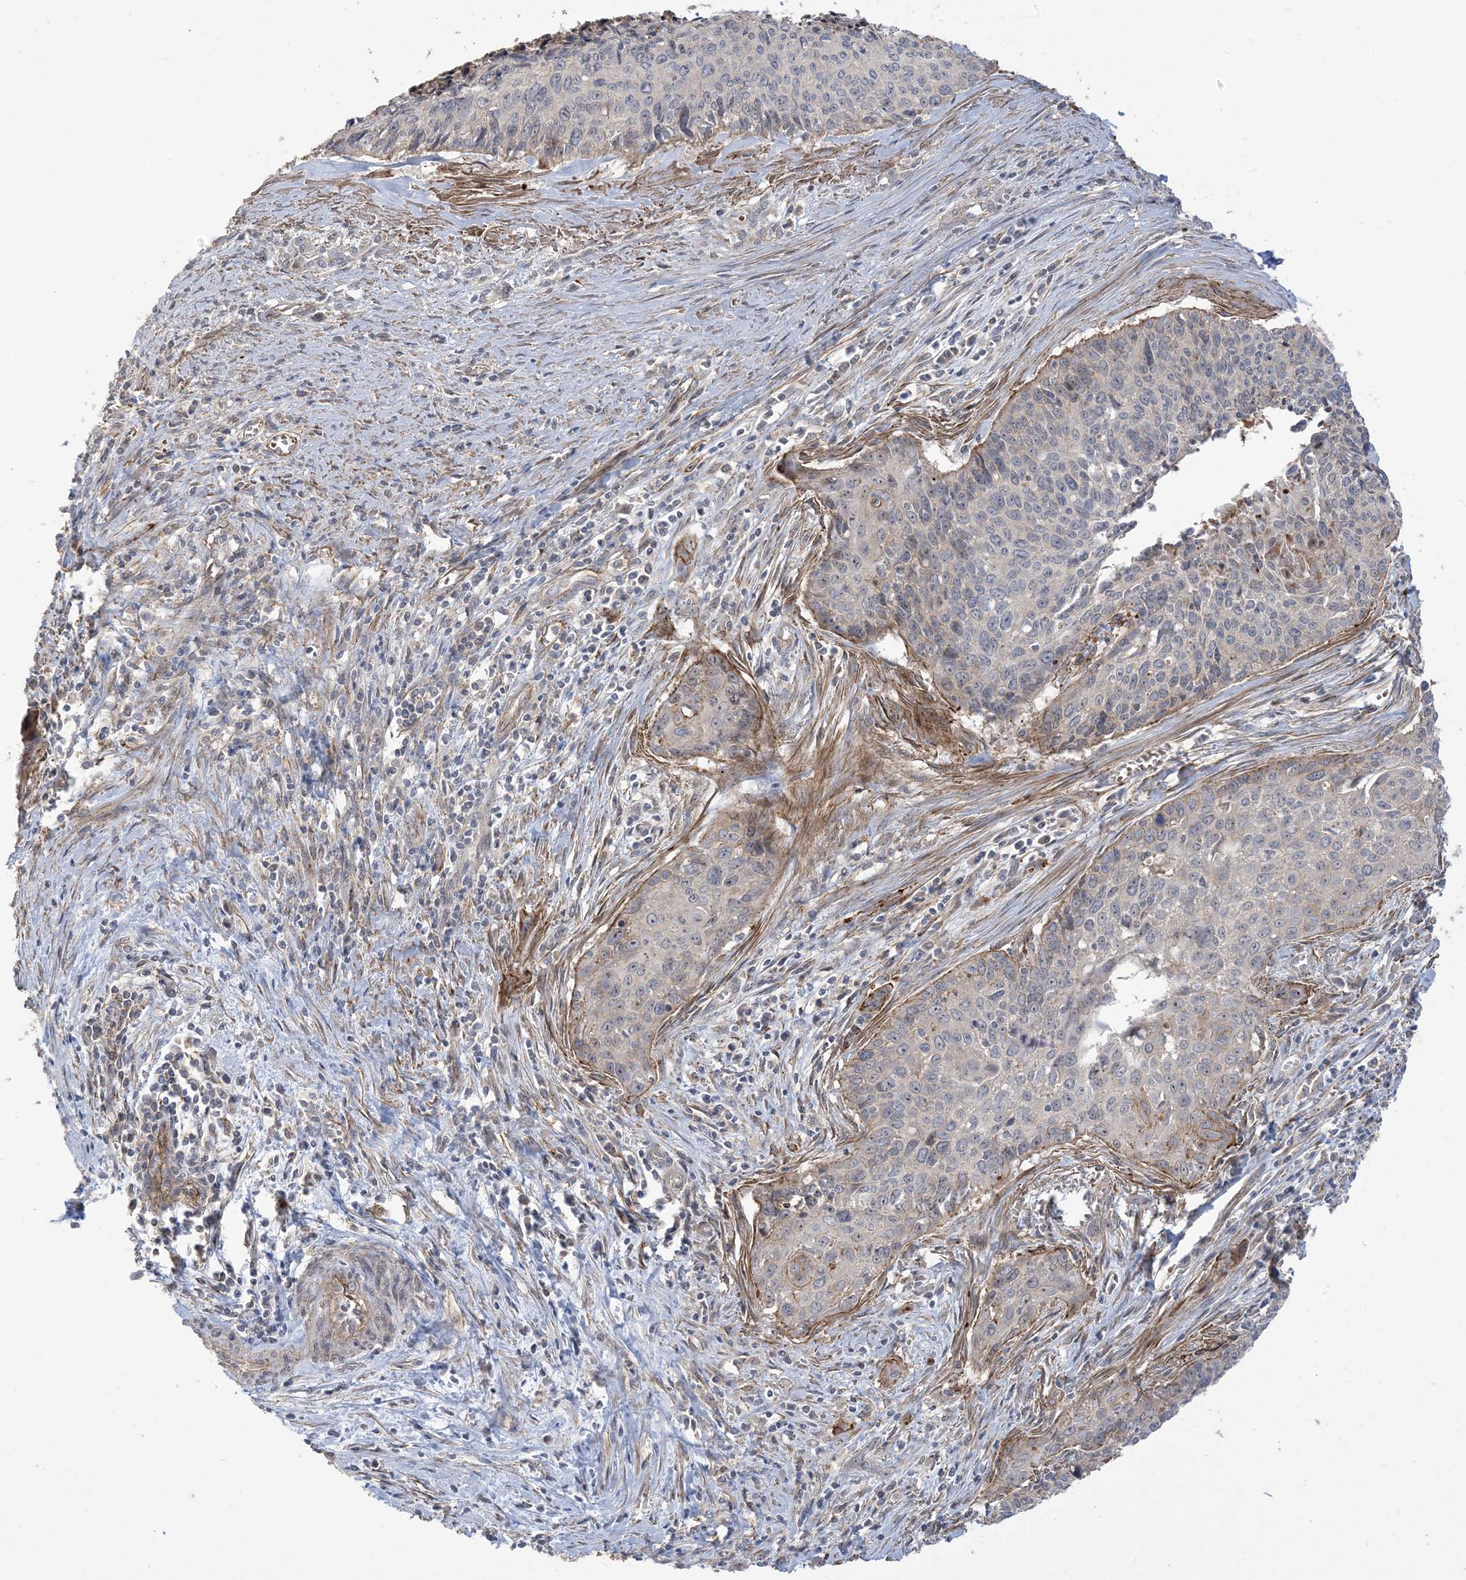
{"staining": {"intensity": "negative", "quantity": "none", "location": "none"}, "tissue": "cervical cancer", "cell_type": "Tumor cells", "image_type": "cancer", "snomed": [{"axis": "morphology", "description": "Squamous cell carcinoma, NOS"}, {"axis": "topography", "description": "Cervix"}], "caption": "High magnification brightfield microscopy of cervical cancer (squamous cell carcinoma) stained with DAB (3,3'-diaminobenzidine) (brown) and counterstained with hematoxylin (blue): tumor cells show no significant staining. Brightfield microscopy of immunohistochemistry stained with DAB (3,3'-diaminobenzidine) (brown) and hematoxylin (blue), captured at high magnification.", "gene": "KLHL18", "patient": {"sex": "female", "age": 55}}